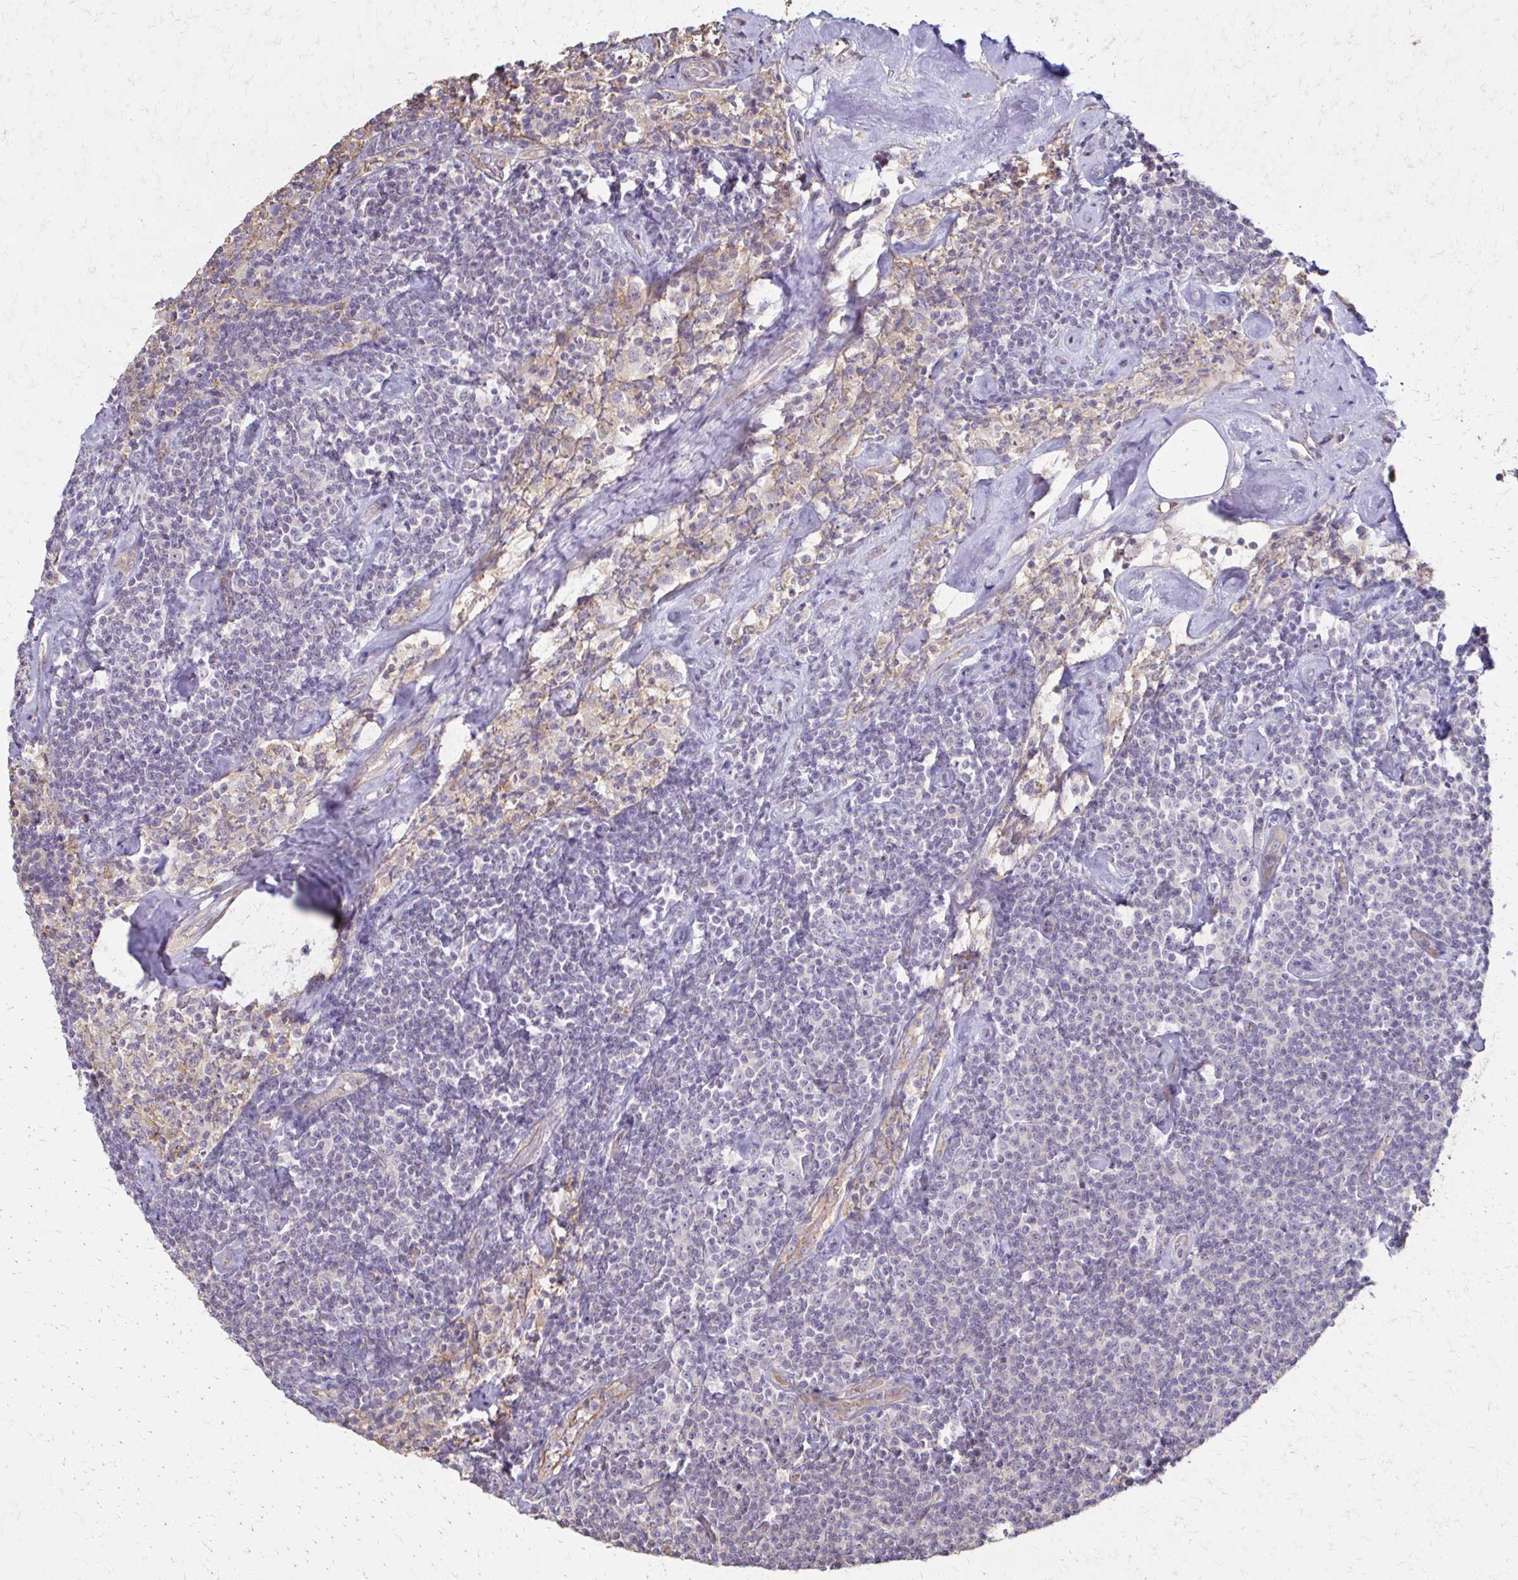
{"staining": {"intensity": "negative", "quantity": "none", "location": "none"}, "tissue": "lymphoma", "cell_type": "Tumor cells", "image_type": "cancer", "snomed": [{"axis": "morphology", "description": "Malignant lymphoma, non-Hodgkin's type, Low grade"}, {"axis": "topography", "description": "Lymph node"}], "caption": "IHC histopathology image of lymphoma stained for a protein (brown), which demonstrates no expression in tumor cells.", "gene": "IL18BP", "patient": {"sex": "male", "age": 81}}